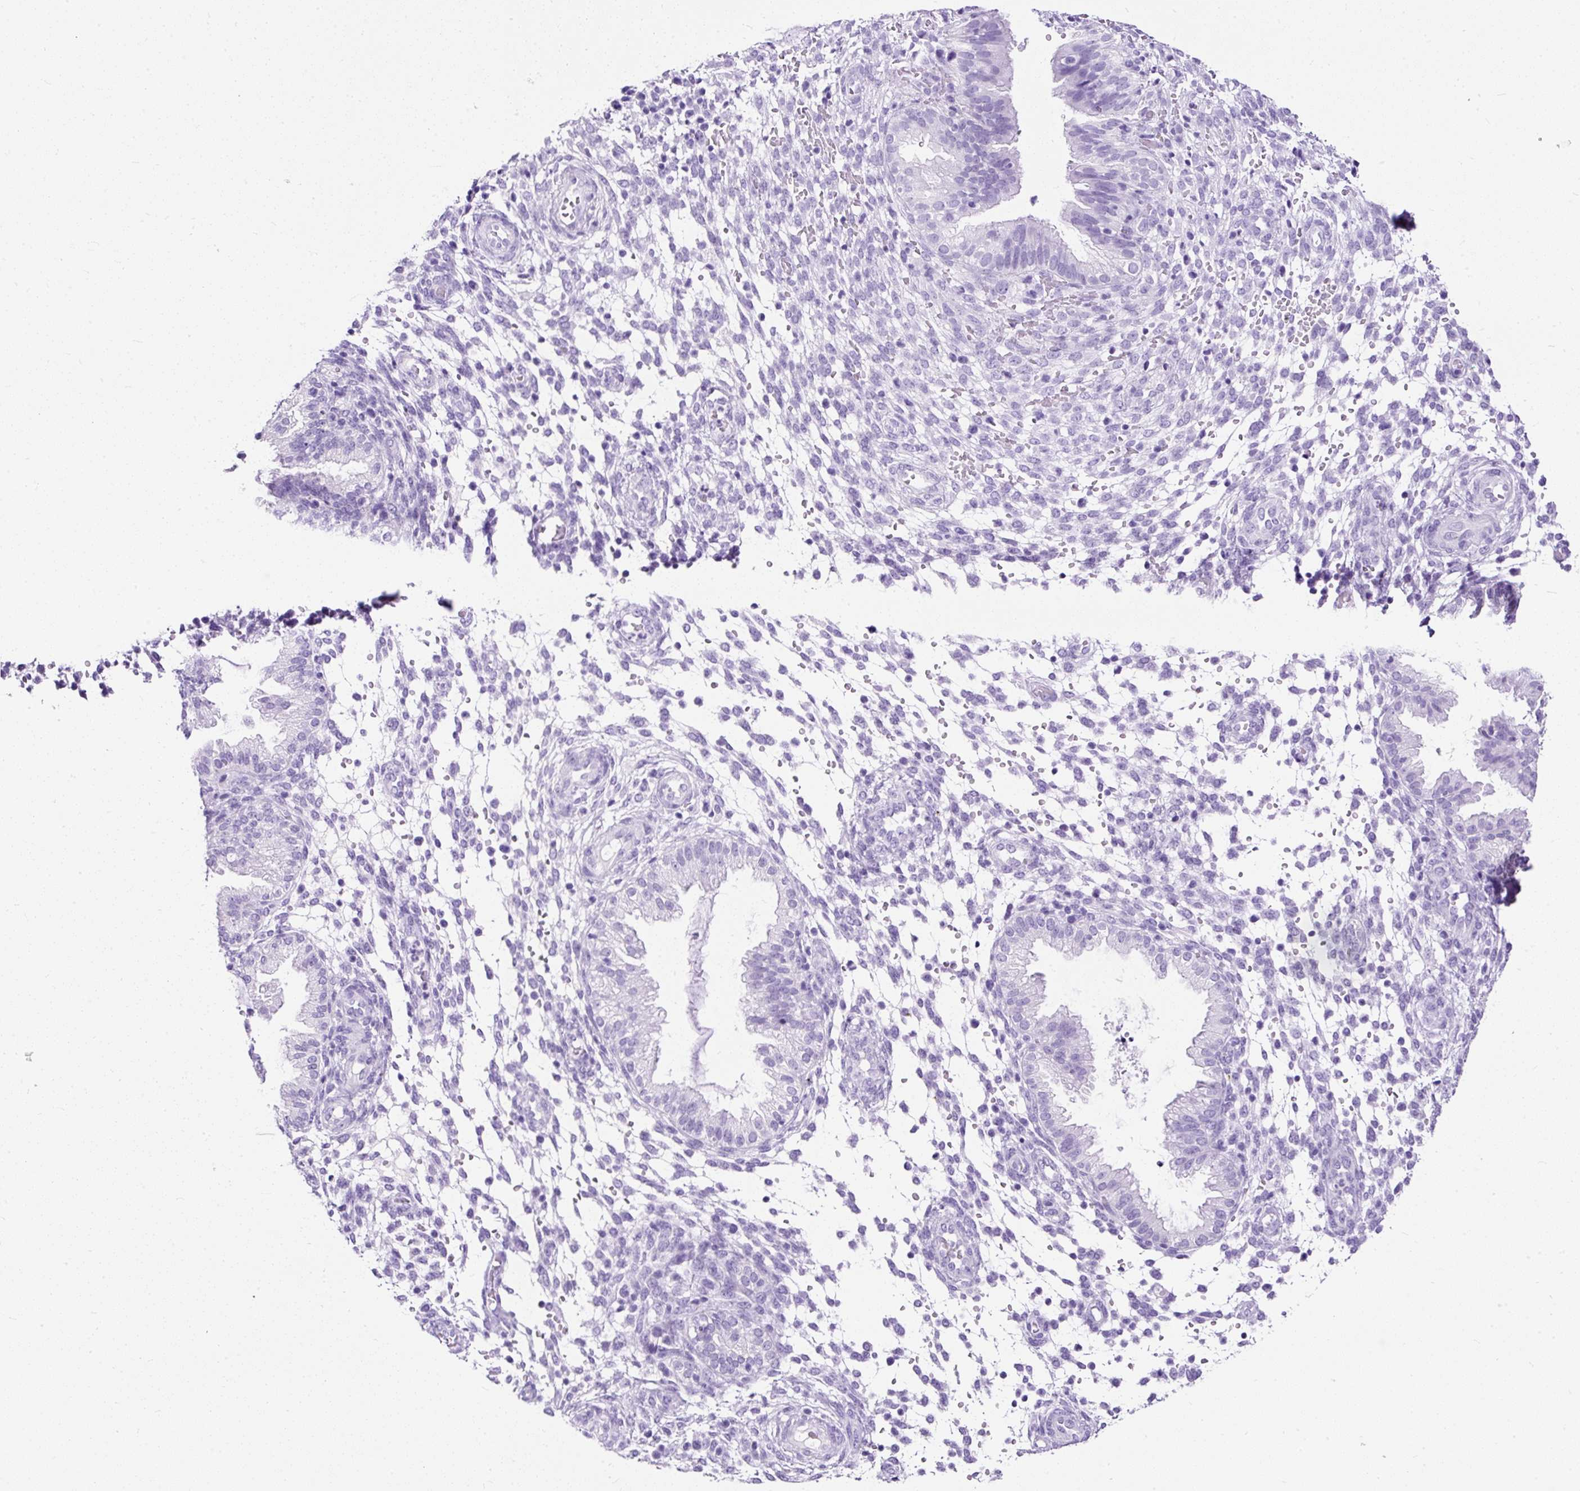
{"staining": {"intensity": "negative", "quantity": "none", "location": "none"}, "tissue": "endometrium", "cell_type": "Cells in endometrial stroma", "image_type": "normal", "snomed": [{"axis": "morphology", "description": "Normal tissue, NOS"}, {"axis": "topography", "description": "Endometrium"}], "caption": "Cells in endometrial stroma show no significant protein staining in unremarkable endometrium.", "gene": "NTS", "patient": {"sex": "female", "age": 33}}